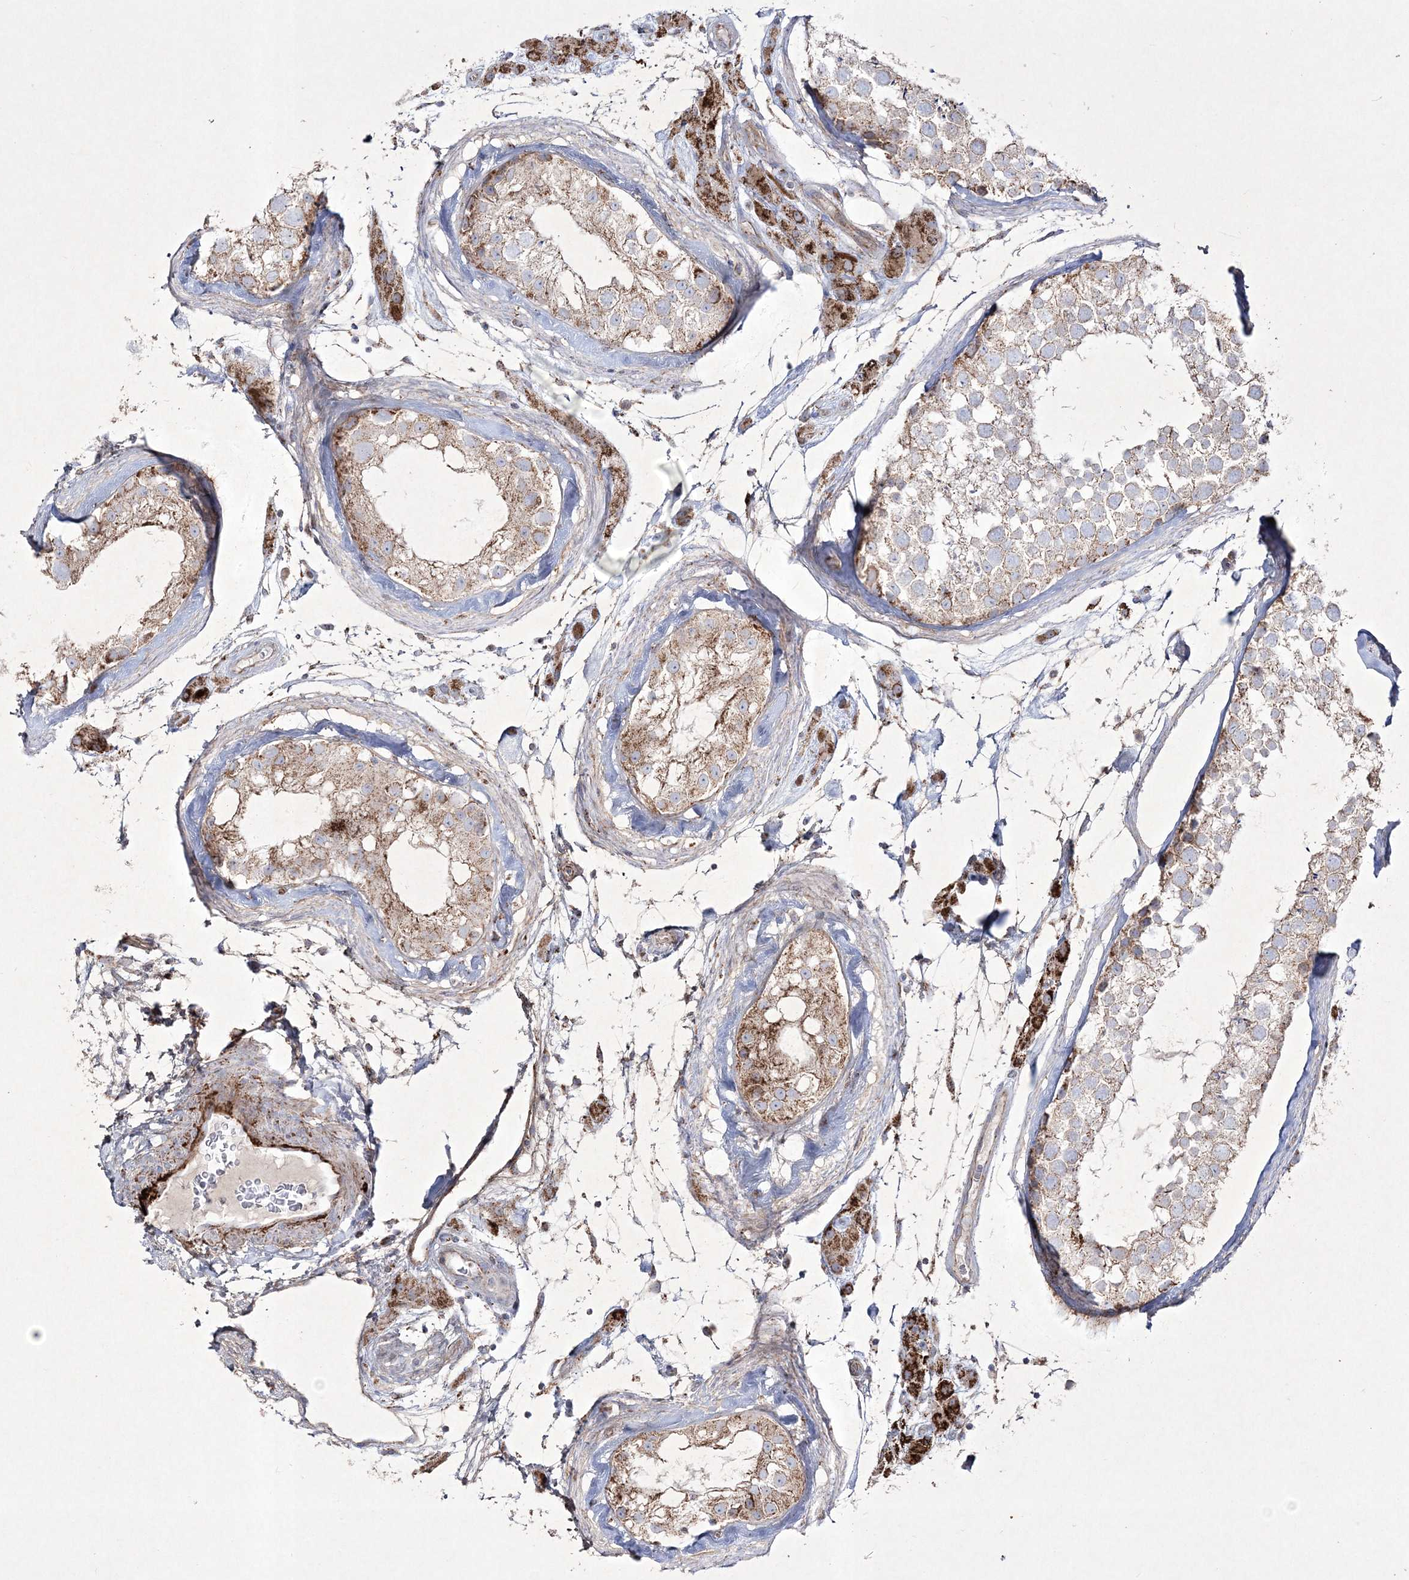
{"staining": {"intensity": "moderate", "quantity": "<25%", "location": "cytoplasmic/membranous"}, "tissue": "testis", "cell_type": "Cells in seminiferous ducts", "image_type": "normal", "snomed": [{"axis": "morphology", "description": "Normal tissue, NOS"}, {"axis": "topography", "description": "Testis"}], "caption": "An IHC histopathology image of benign tissue is shown. Protein staining in brown shows moderate cytoplasmic/membranous positivity in testis within cells in seminiferous ducts.", "gene": "RICTOR", "patient": {"sex": "male", "age": 46}}